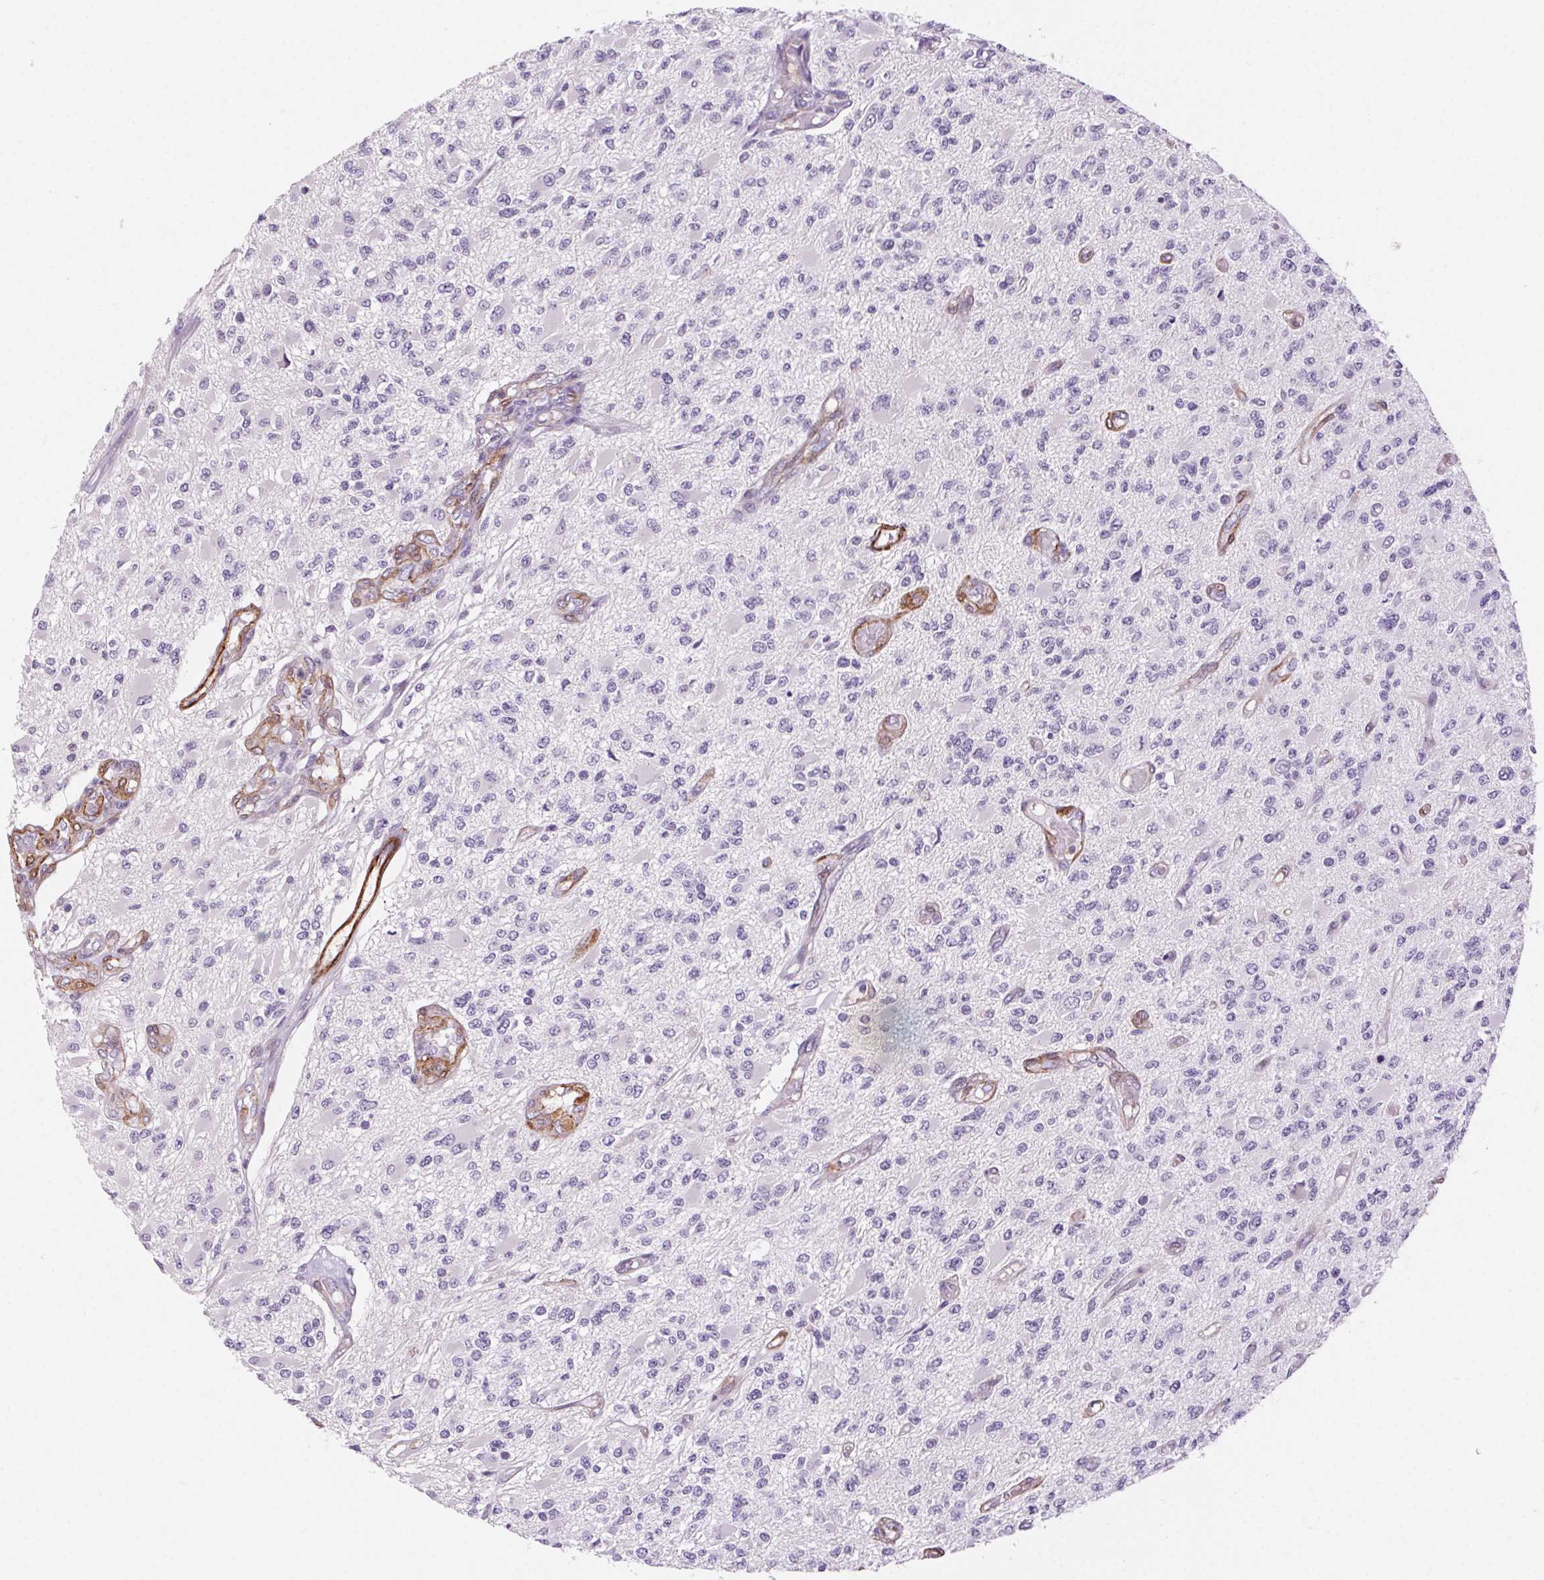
{"staining": {"intensity": "negative", "quantity": "none", "location": "none"}, "tissue": "glioma", "cell_type": "Tumor cells", "image_type": "cancer", "snomed": [{"axis": "morphology", "description": "Glioma, malignant, High grade"}, {"axis": "topography", "description": "Brain"}], "caption": "A histopathology image of malignant glioma (high-grade) stained for a protein shows no brown staining in tumor cells.", "gene": "GPX8", "patient": {"sex": "female", "age": 63}}